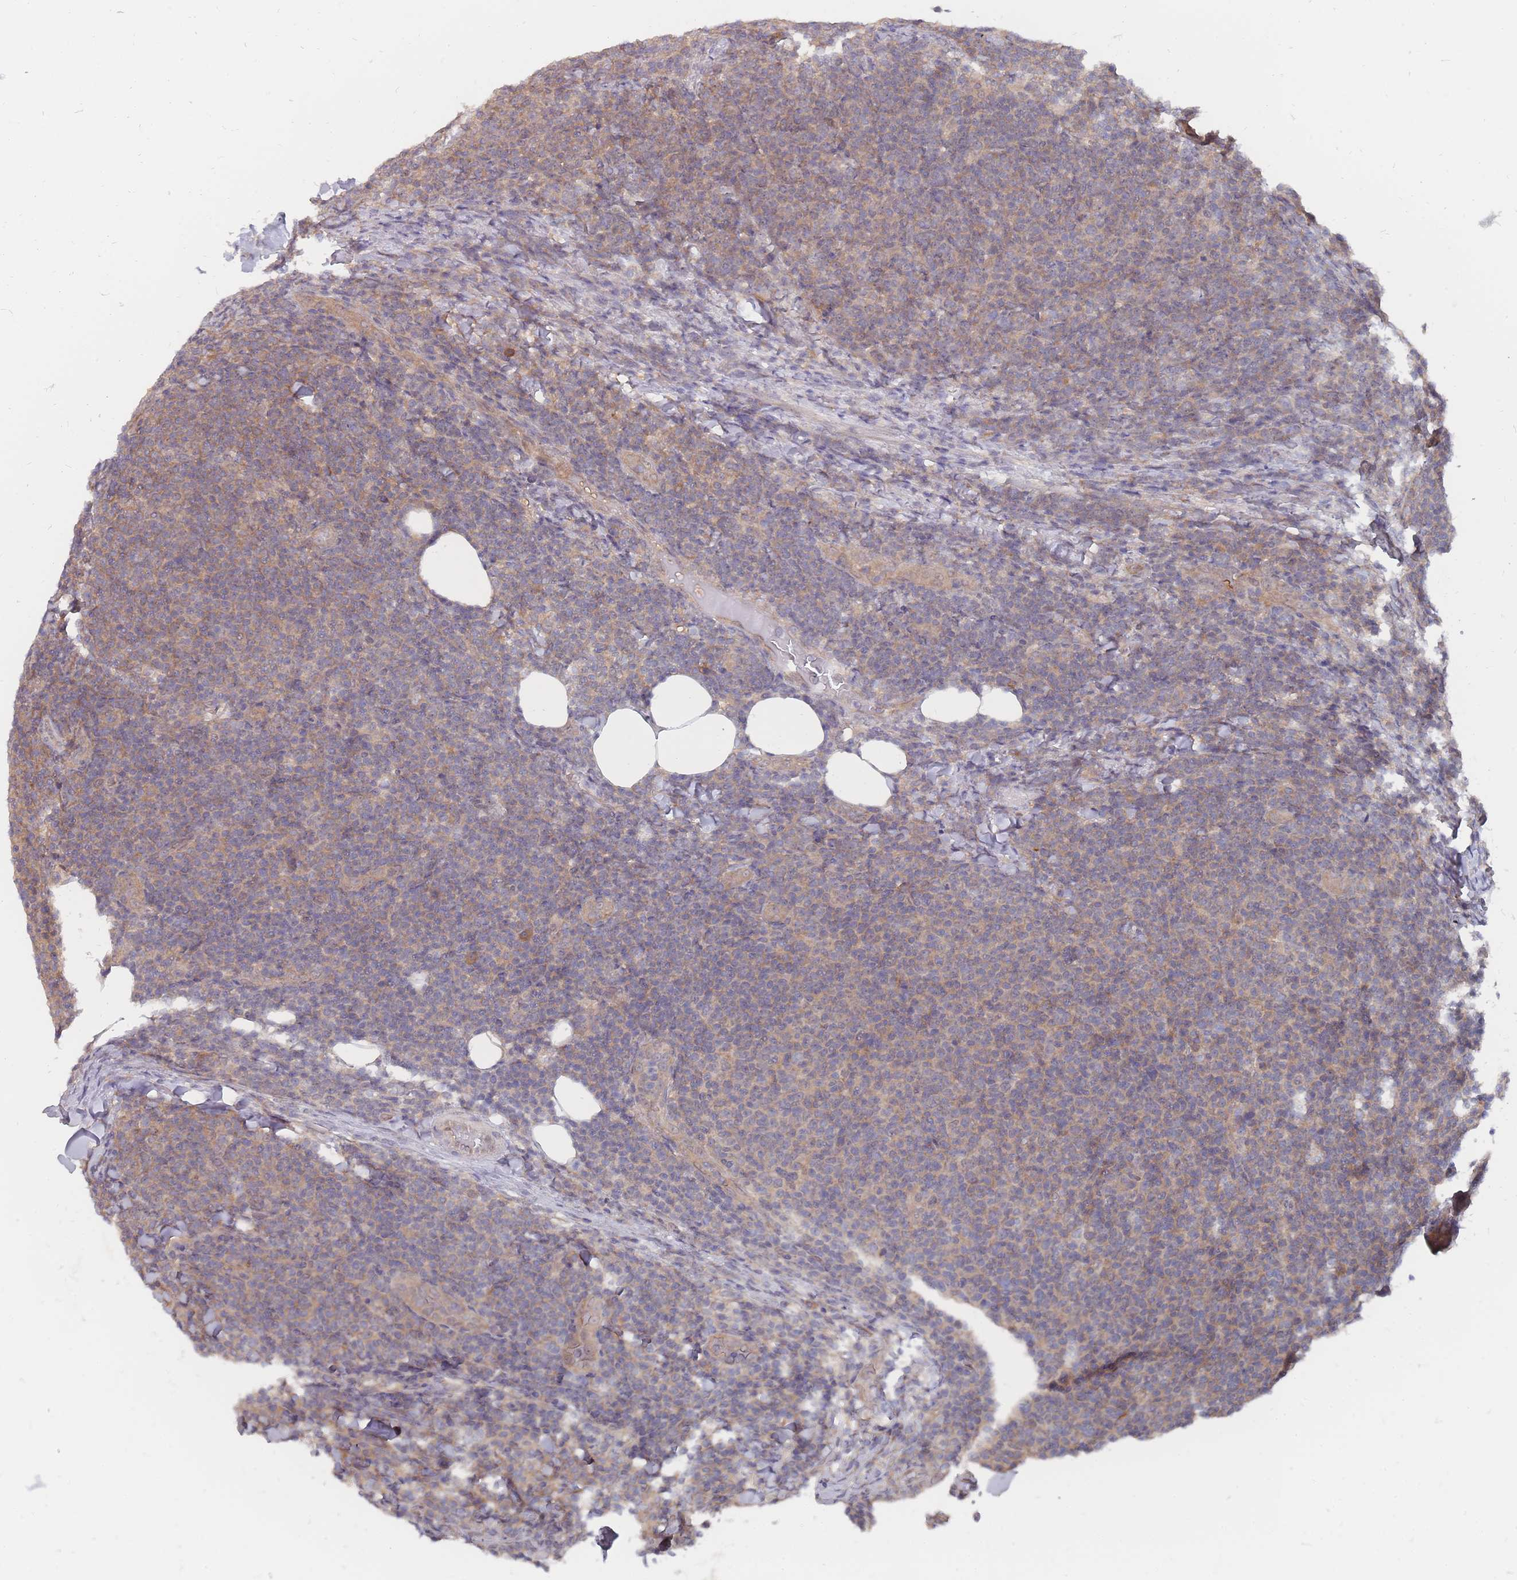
{"staining": {"intensity": "weak", "quantity": "<25%", "location": "cytoplasmic/membranous"}, "tissue": "lymphoma", "cell_type": "Tumor cells", "image_type": "cancer", "snomed": [{"axis": "morphology", "description": "Malignant lymphoma, non-Hodgkin's type, Low grade"}, {"axis": "topography", "description": "Lymph node"}], "caption": "Protein analysis of low-grade malignant lymphoma, non-Hodgkin's type reveals no significant expression in tumor cells. (IHC, brightfield microscopy, high magnification).", "gene": "NKD1", "patient": {"sex": "male", "age": 66}}